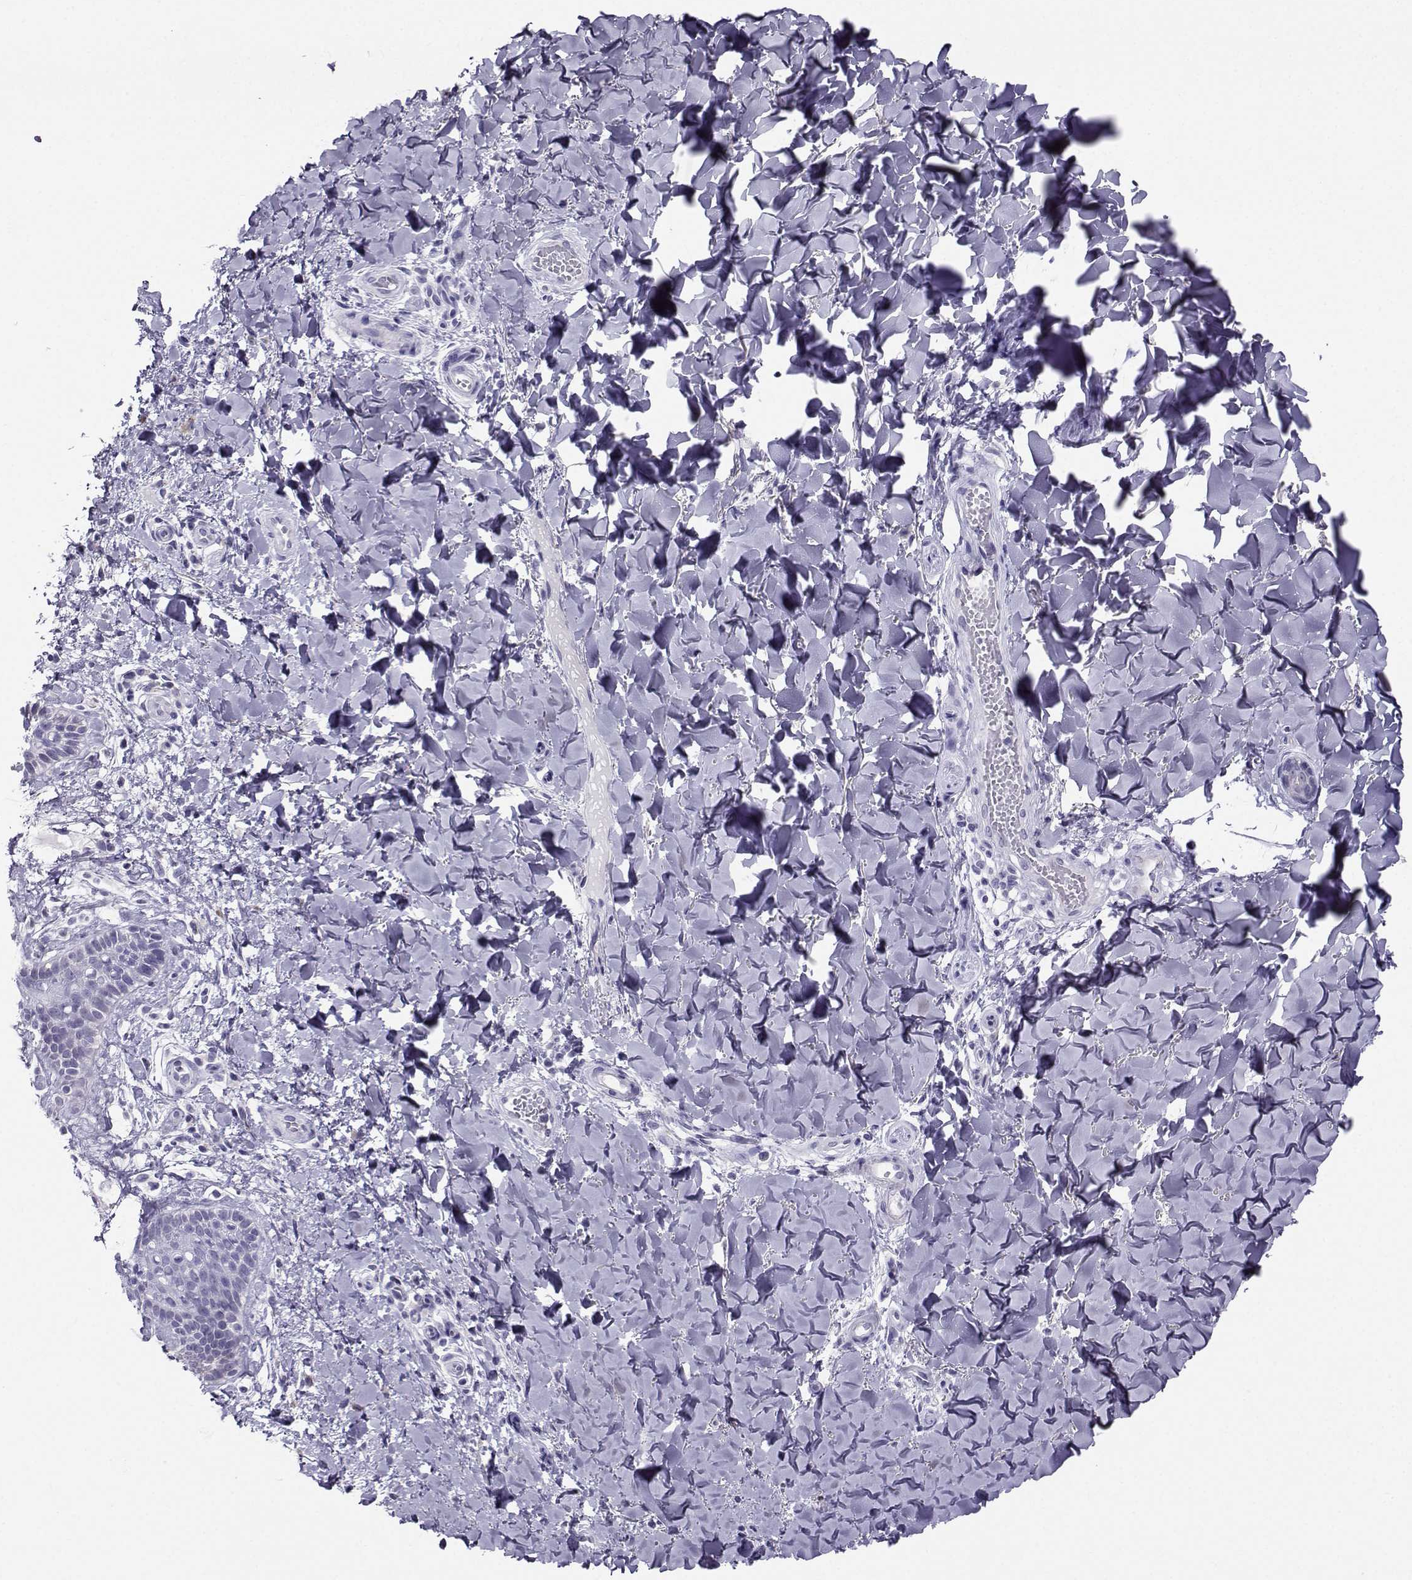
{"staining": {"intensity": "negative", "quantity": "none", "location": "none"}, "tissue": "skin", "cell_type": "Epidermal cells", "image_type": "normal", "snomed": [{"axis": "morphology", "description": "Normal tissue, NOS"}, {"axis": "topography", "description": "Anal"}], "caption": "A high-resolution photomicrograph shows immunohistochemistry staining of unremarkable skin, which demonstrates no significant expression in epidermal cells.", "gene": "PGK1", "patient": {"sex": "male", "age": 36}}